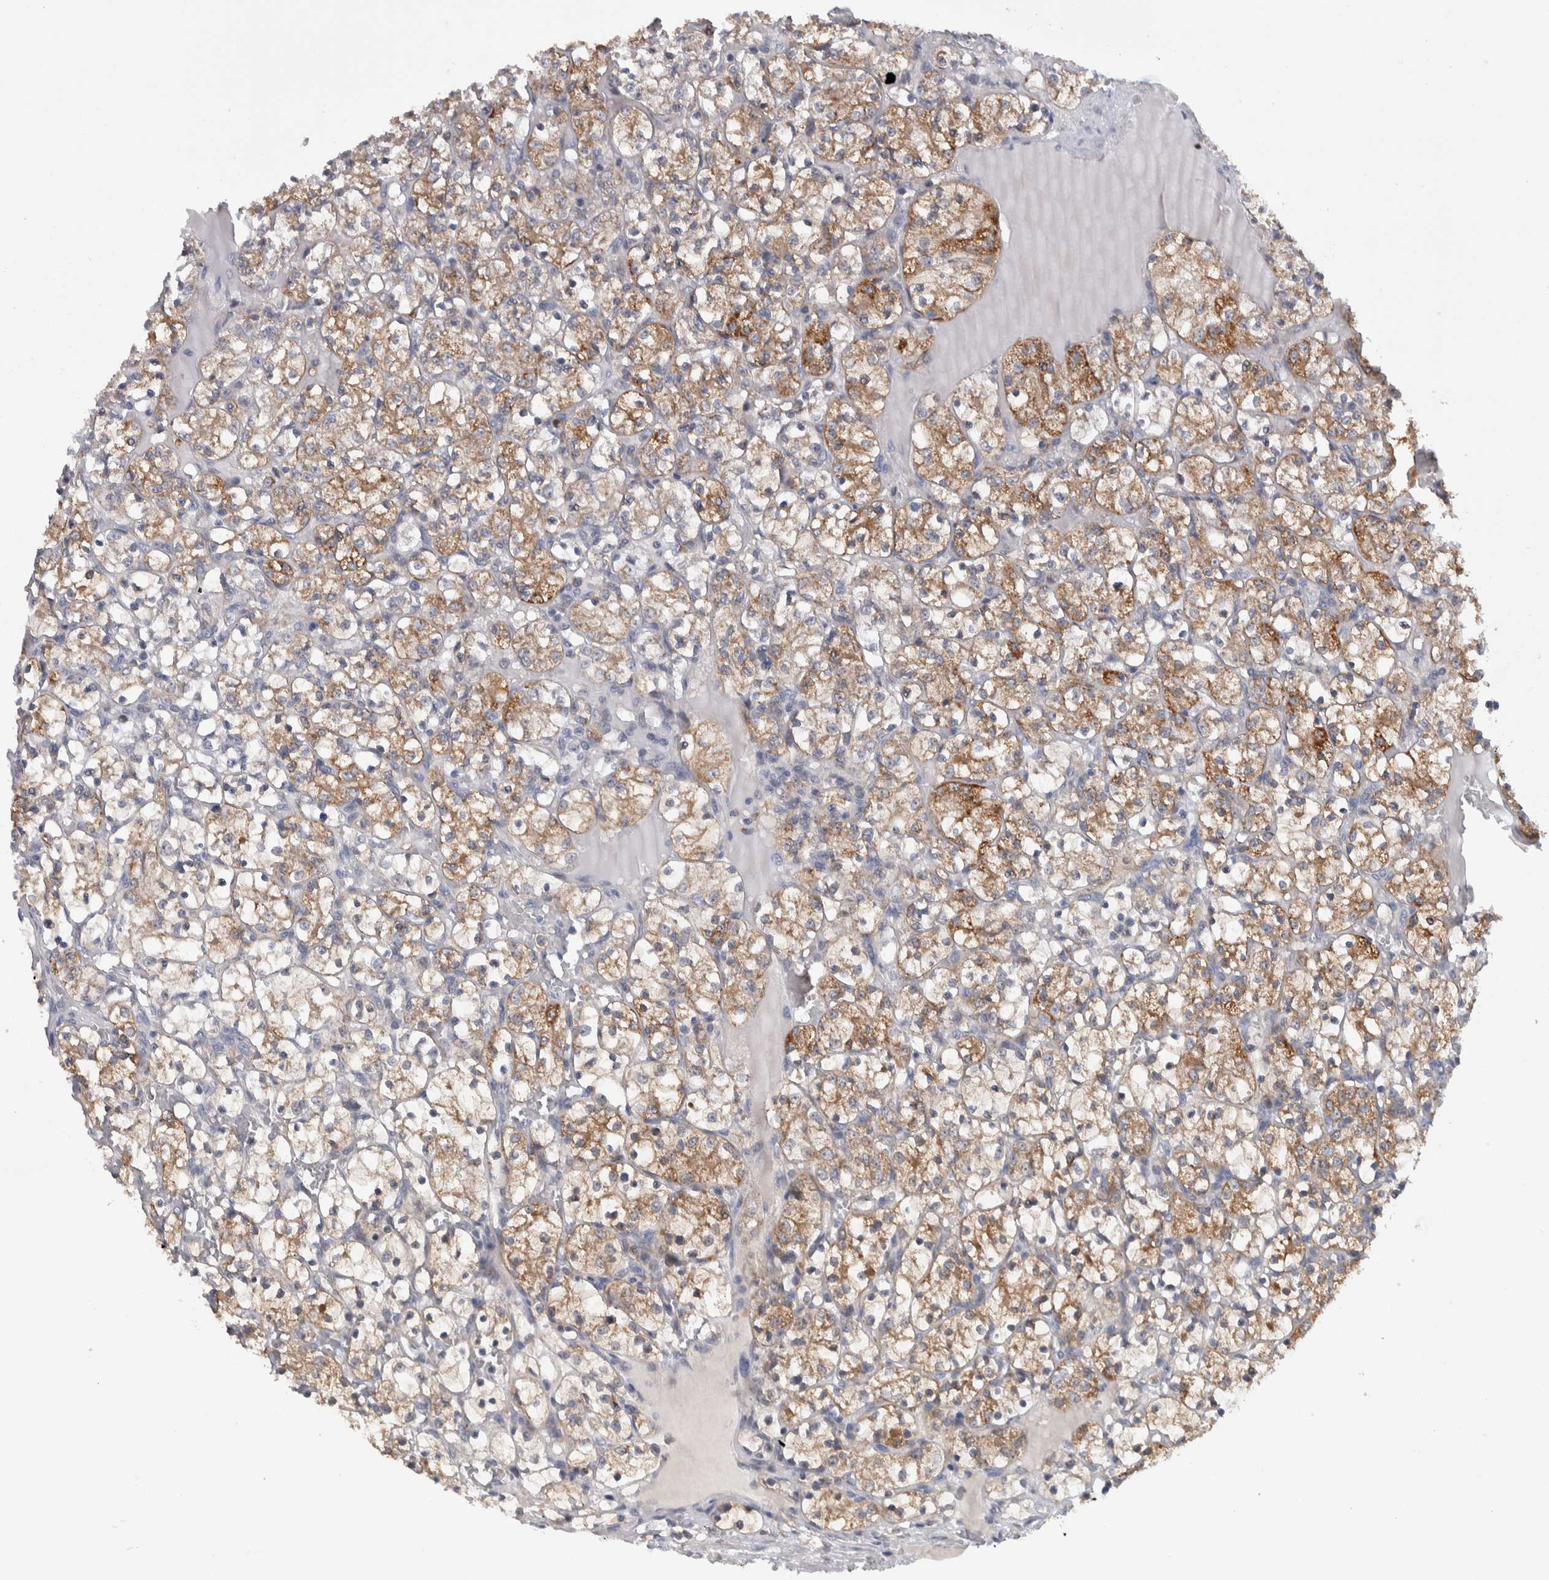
{"staining": {"intensity": "moderate", "quantity": ">75%", "location": "cytoplasmic/membranous"}, "tissue": "renal cancer", "cell_type": "Tumor cells", "image_type": "cancer", "snomed": [{"axis": "morphology", "description": "Adenocarcinoma, NOS"}, {"axis": "topography", "description": "Kidney"}], "caption": "The histopathology image exhibits immunohistochemical staining of renal adenocarcinoma. There is moderate cytoplasmic/membranous expression is present in approximately >75% of tumor cells.", "gene": "PRRG4", "patient": {"sex": "female", "age": 69}}